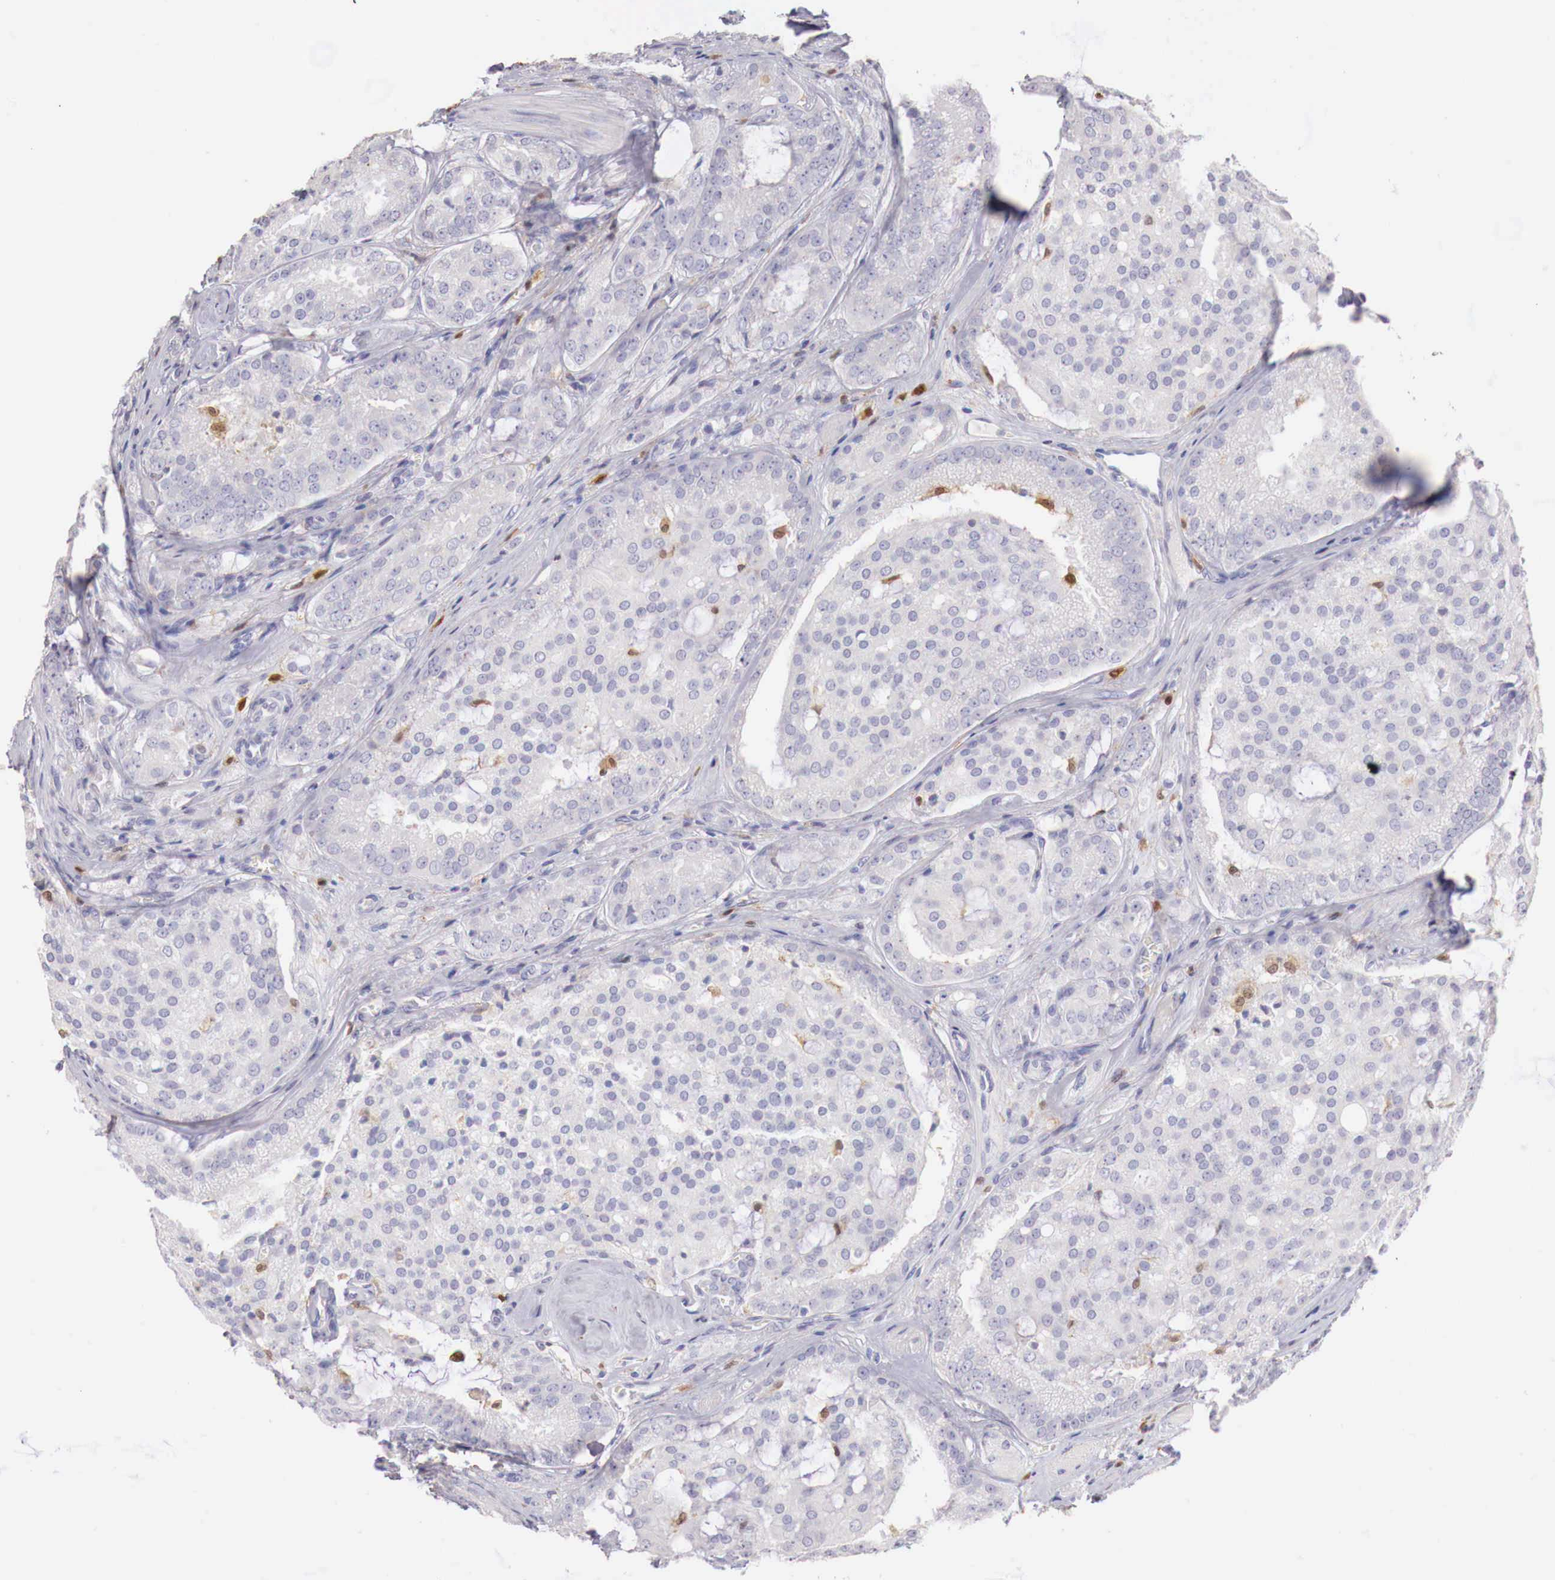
{"staining": {"intensity": "negative", "quantity": "none", "location": "none"}, "tissue": "prostate cancer", "cell_type": "Tumor cells", "image_type": "cancer", "snomed": [{"axis": "morphology", "description": "Adenocarcinoma, Medium grade"}, {"axis": "topography", "description": "Prostate"}], "caption": "High power microscopy image of an IHC histopathology image of prostate cancer (medium-grade adenocarcinoma), revealing no significant staining in tumor cells.", "gene": "RENBP", "patient": {"sex": "male", "age": 60}}